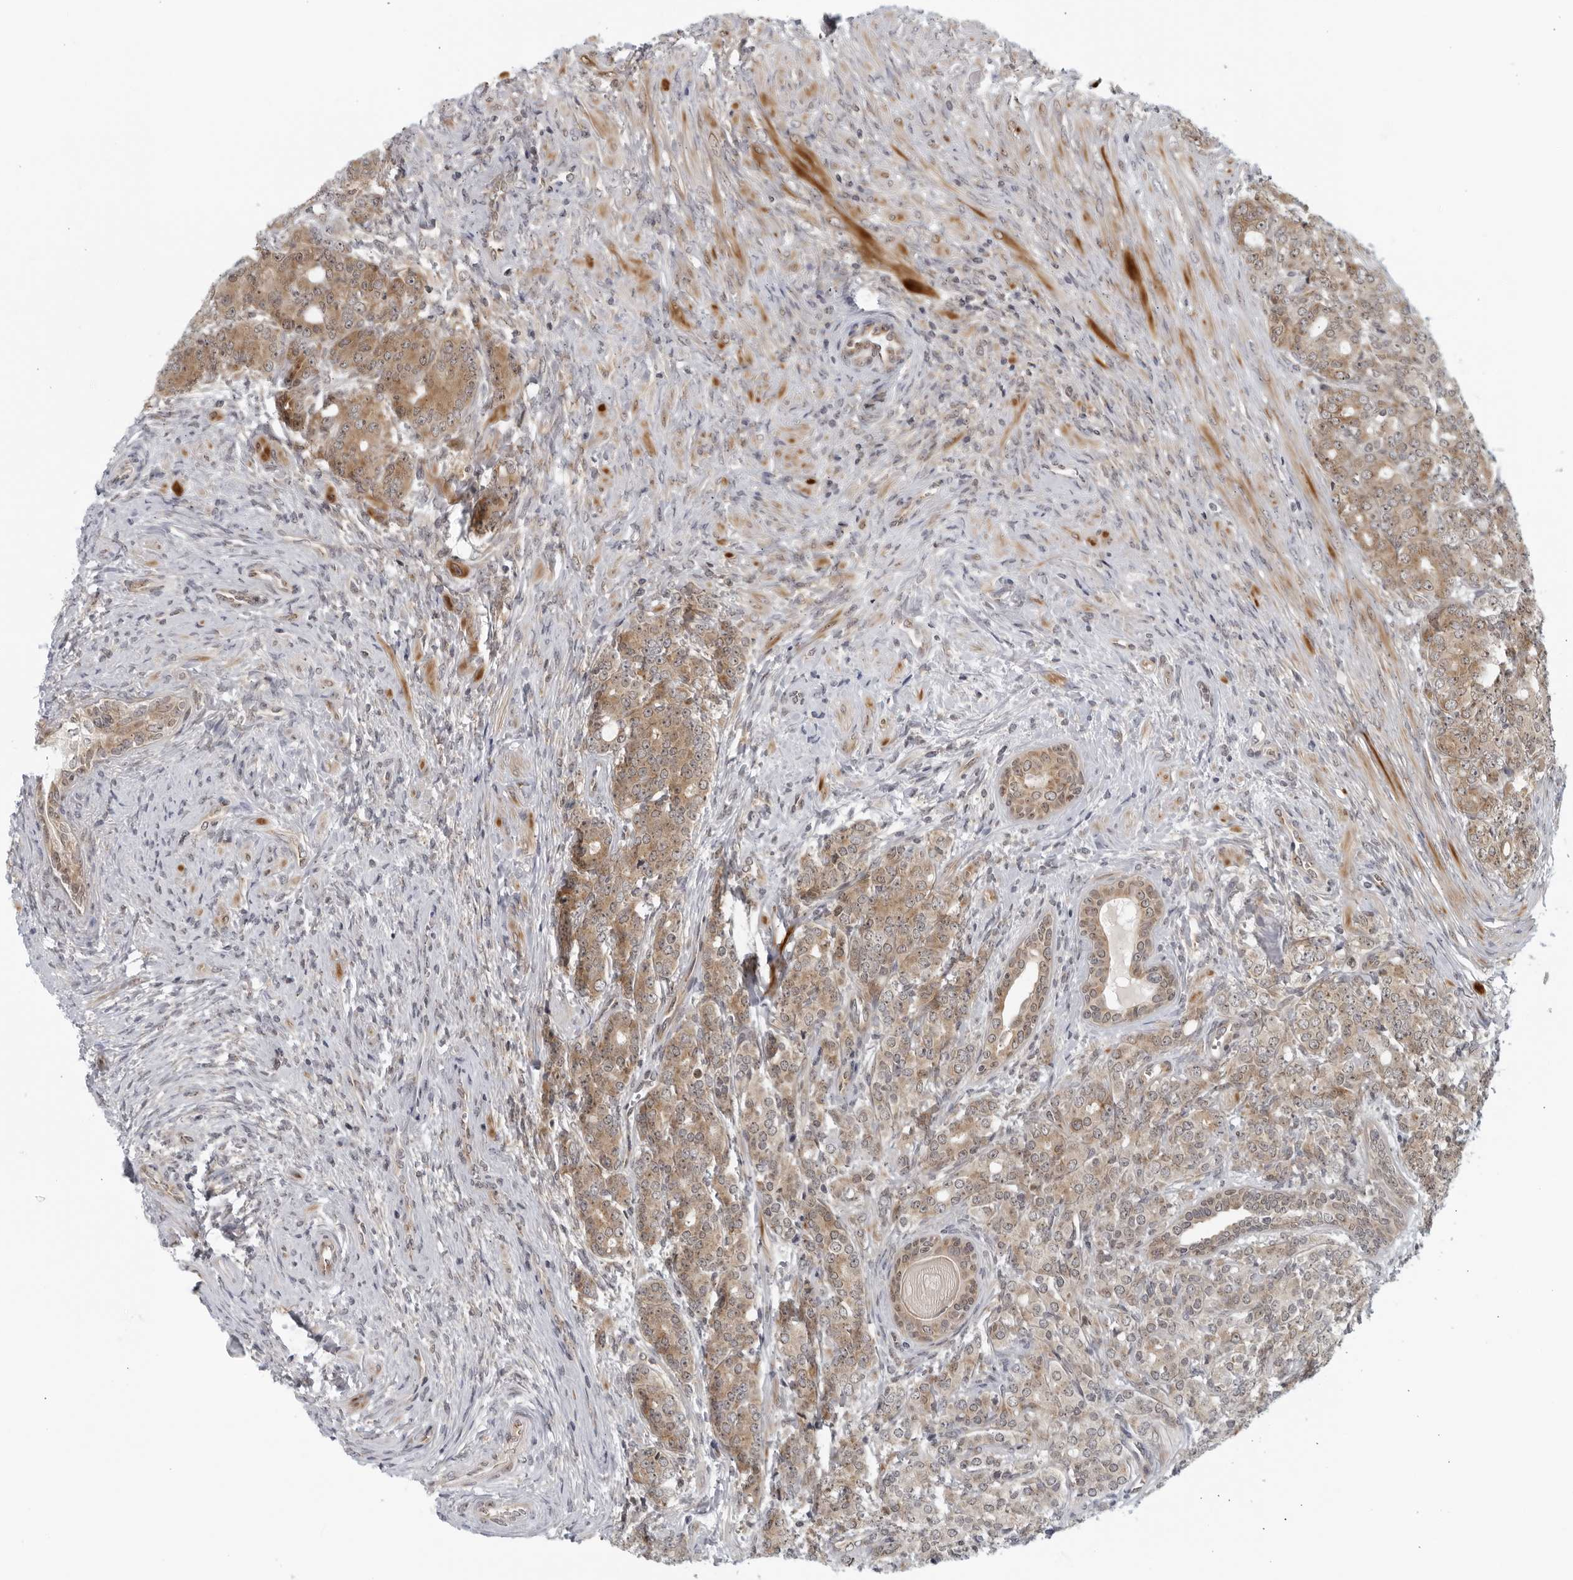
{"staining": {"intensity": "moderate", "quantity": ">75%", "location": "cytoplasmic/membranous"}, "tissue": "prostate cancer", "cell_type": "Tumor cells", "image_type": "cancer", "snomed": [{"axis": "morphology", "description": "Adenocarcinoma, High grade"}, {"axis": "topography", "description": "Prostate"}], "caption": "Moderate cytoplasmic/membranous protein expression is appreciated in approximately >75% of tumor cells in prostate adenocarcinoma (high-grade). The staining is performed using DAB (3,3'-diaminobenzidine) brown chromogen to label protein expression. The nuclei are counter-stained blue using hematoxylin.", "gene": "RC3H1", "patient": {"sex": "male", "age": 62}}